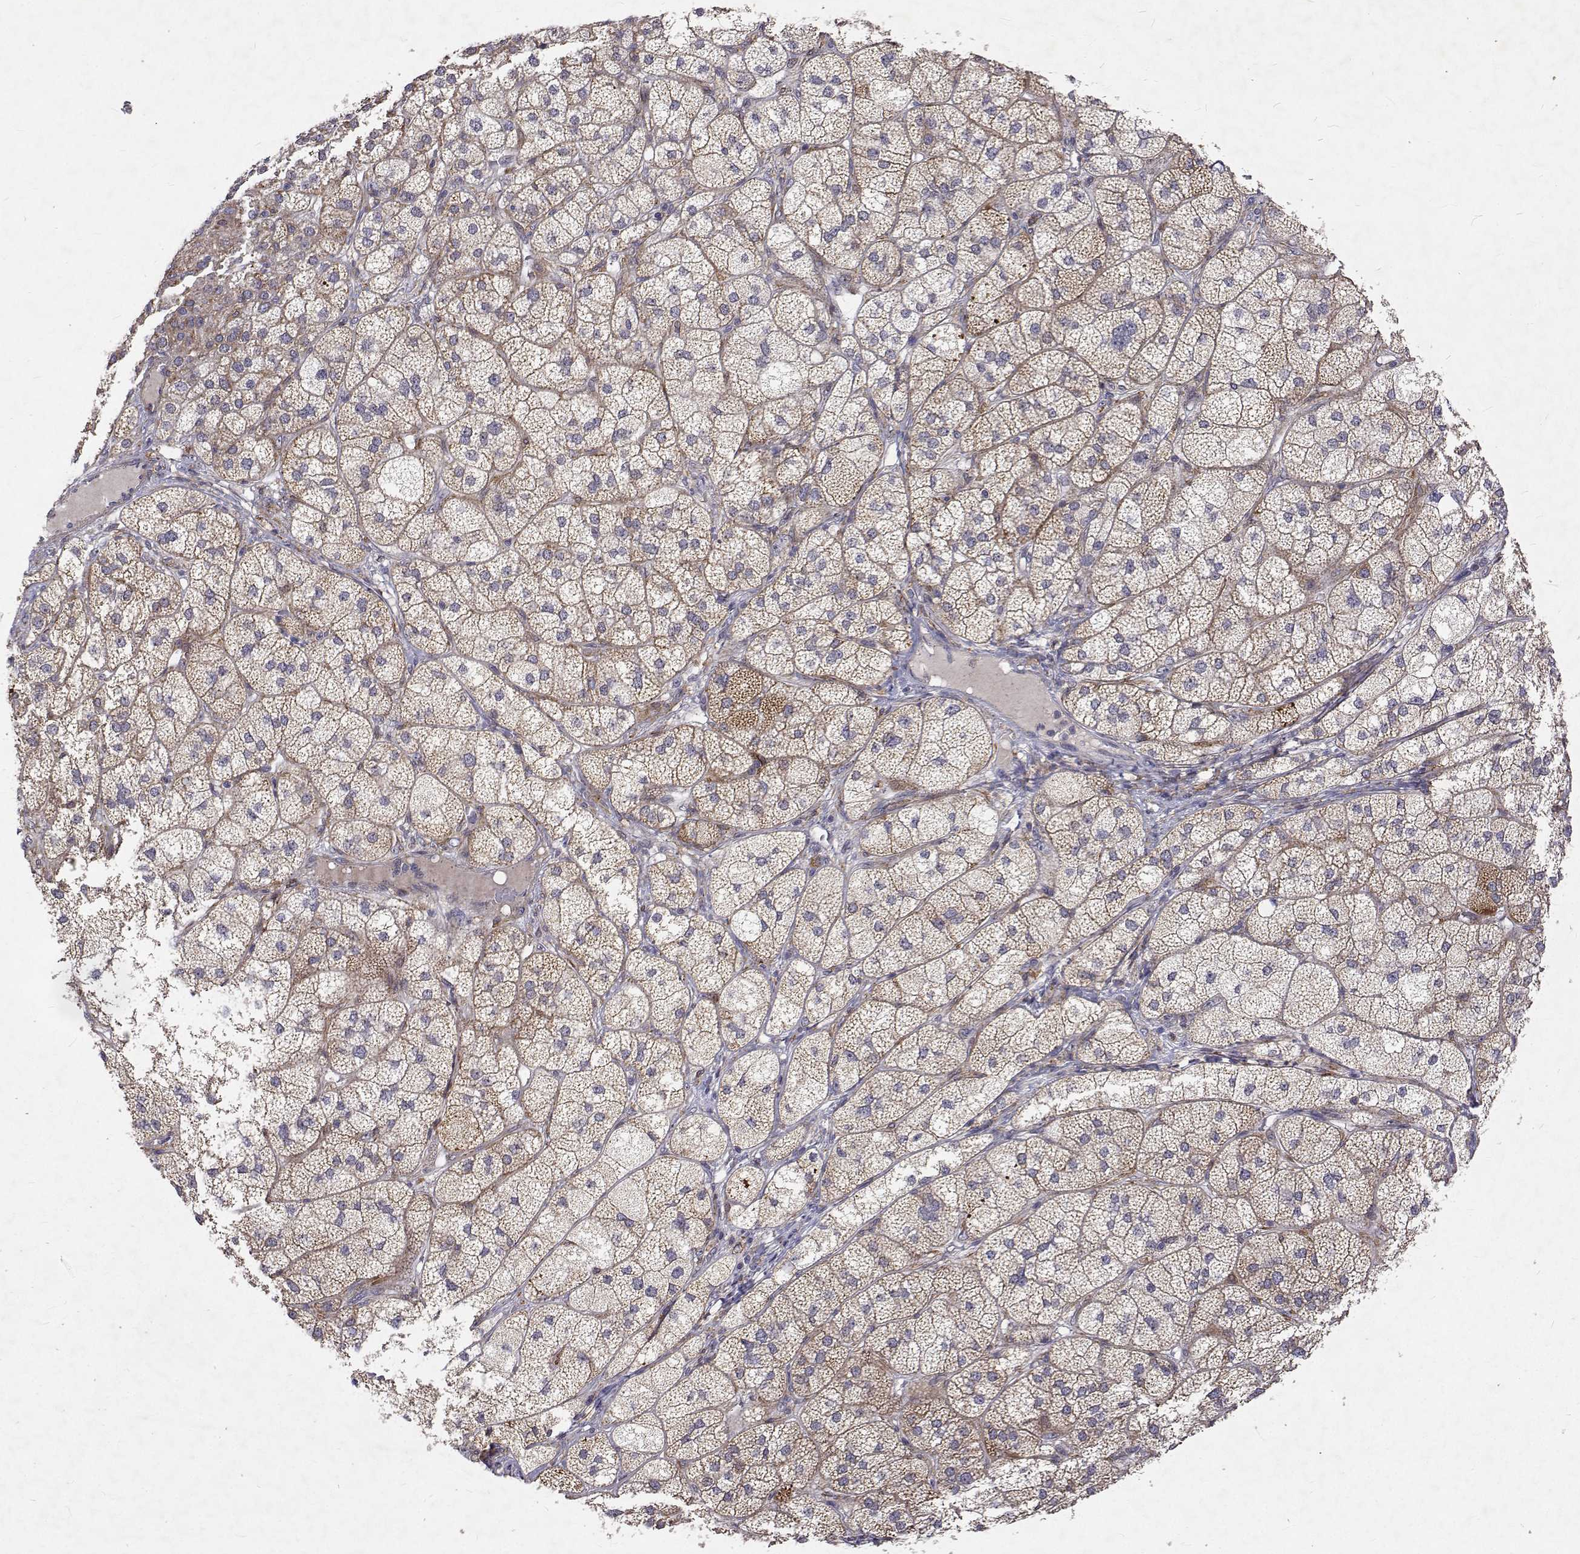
{"staining": {"intensity": "moderate", "quantity": "25%-75%", "location": "cytoplasmic/membranous"}, "tissue": "adrenal gland", "cell_type": "Glandular cells", "image_type": "normal", "snomed": [{"axis": "morphology", "description": "Normal tissue, NOS"}, {"axis": "topography", "description": "Adrenal gland"}], "caption": "Benign adrenal gland reveals moderate cytoplasmic/membranous staining in approximately 25%-75% of glandular cells.", "gene": "ALKBH8", "patient": {"sex": "female", "age": 60}}